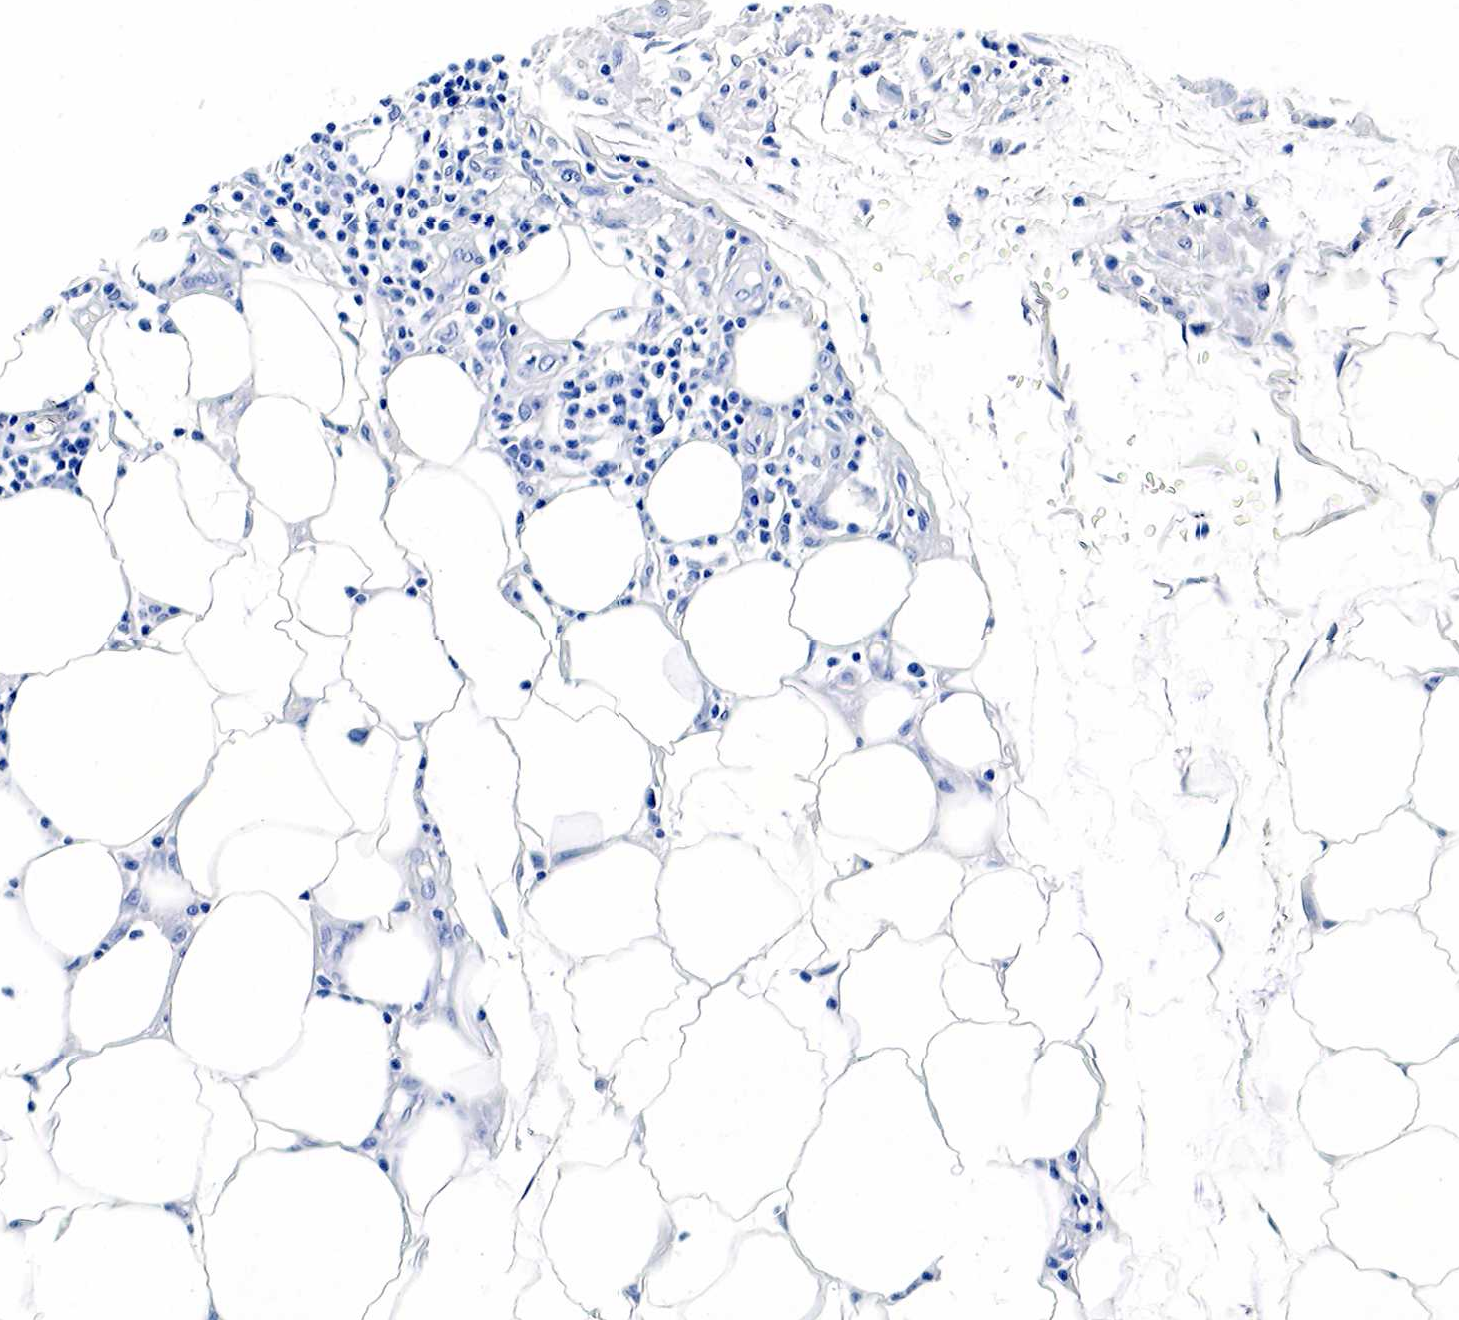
{"staining": {"intensity": "negative", "quantity": "none", "location": "none"}, "tissue": "skin", "cell_type": "Fibroblasts", "image_type": "normal", "snomed": [{"axis": "morphology", "description": "Normal tissue, NOS"}, {"axis": "topography", "description": "Skin"}], "caption": "Image shows no protein expression in fibroblasts of unremarkable skin.", "gene": "KLK3", "patient": {"sex": "female", "age": 74}}